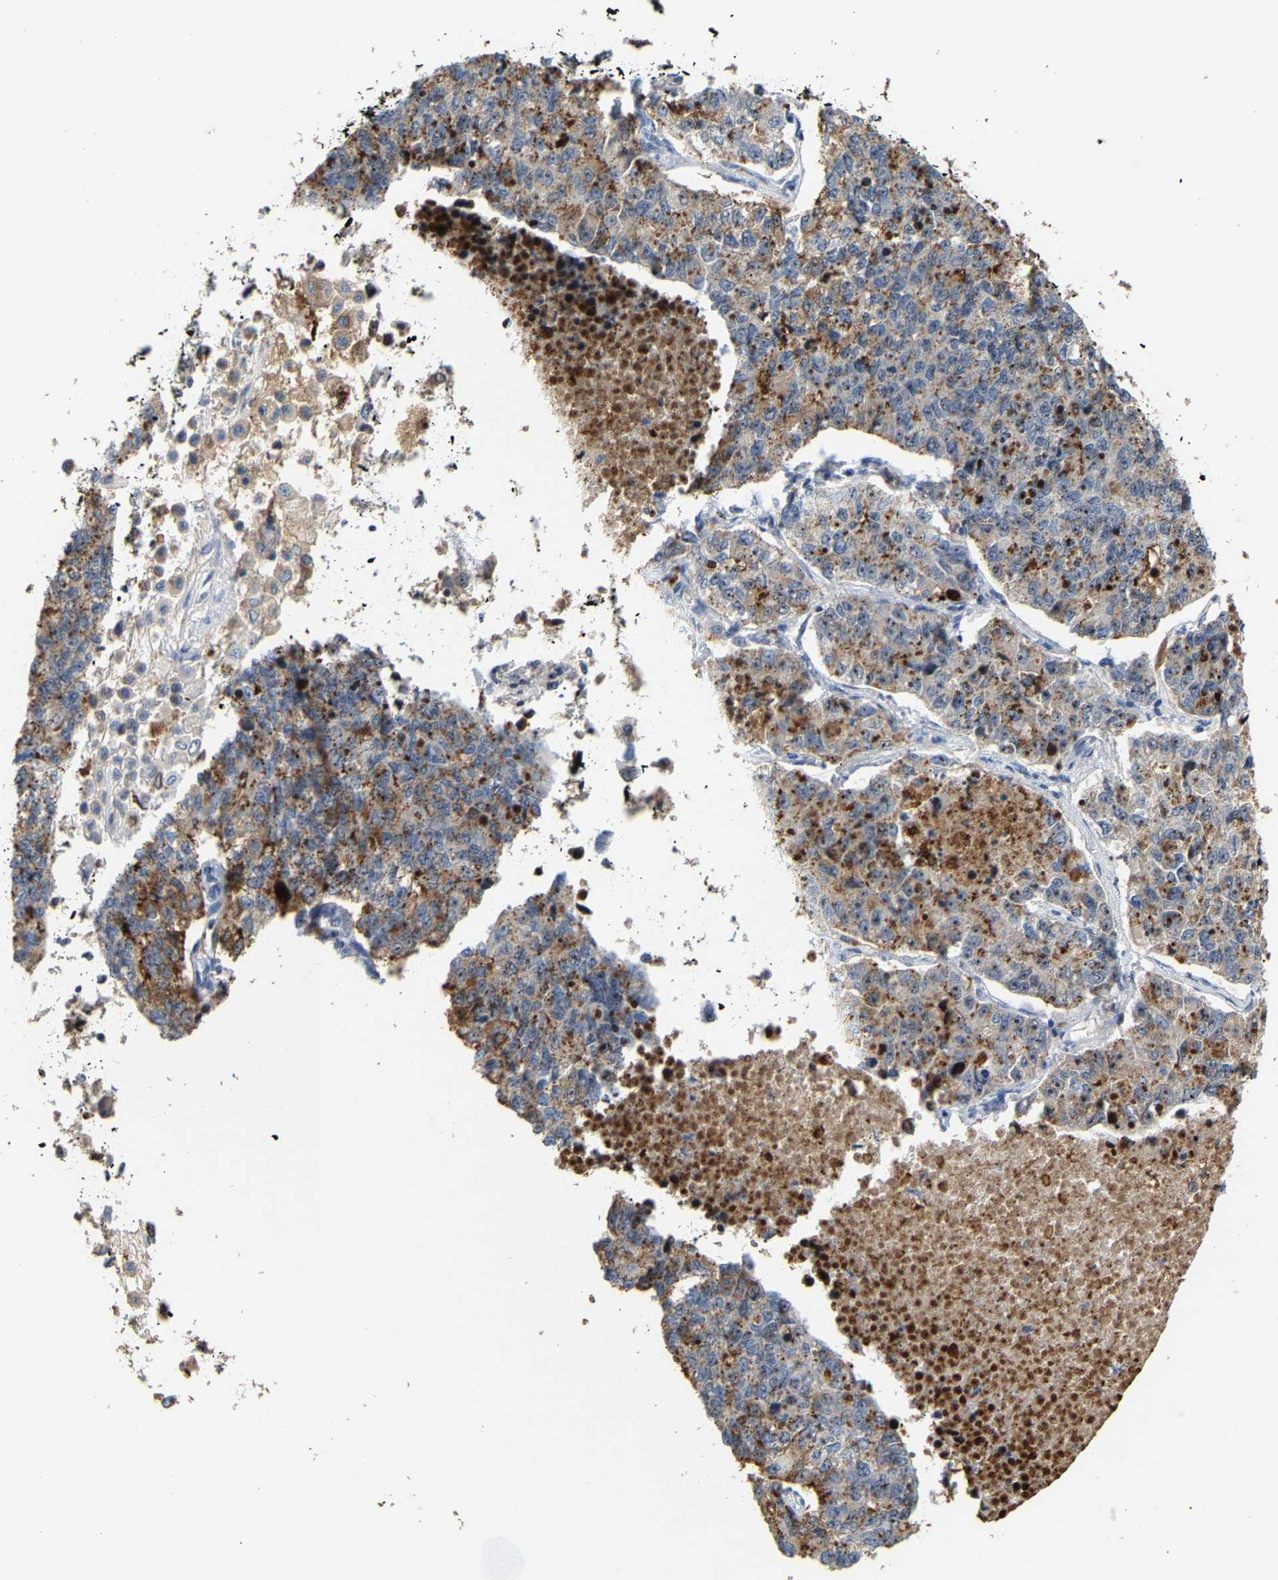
{"staining": {"intensity": "moderate", "quantity": "25%-75%", "location": "cytoplasmic/membranous"}, "tissue": "lung cancer", "cell_type": "Tumor cells", "image_type": "cancer", "snomed": [{"axis": "morphology", "description": "Adenocarcinoma, NOS"}, {"axis": "topography", "description": "Lung"}], "caption": "Immunohistochemistry of lung cancer (adenocarcinoma) reveals medium levels of moderate cytoplasmic/membranous expression in approximately 25%-75% of tumor cells.", "gene": "NOP58", "patient": {"sex": "male", "age": 49}}